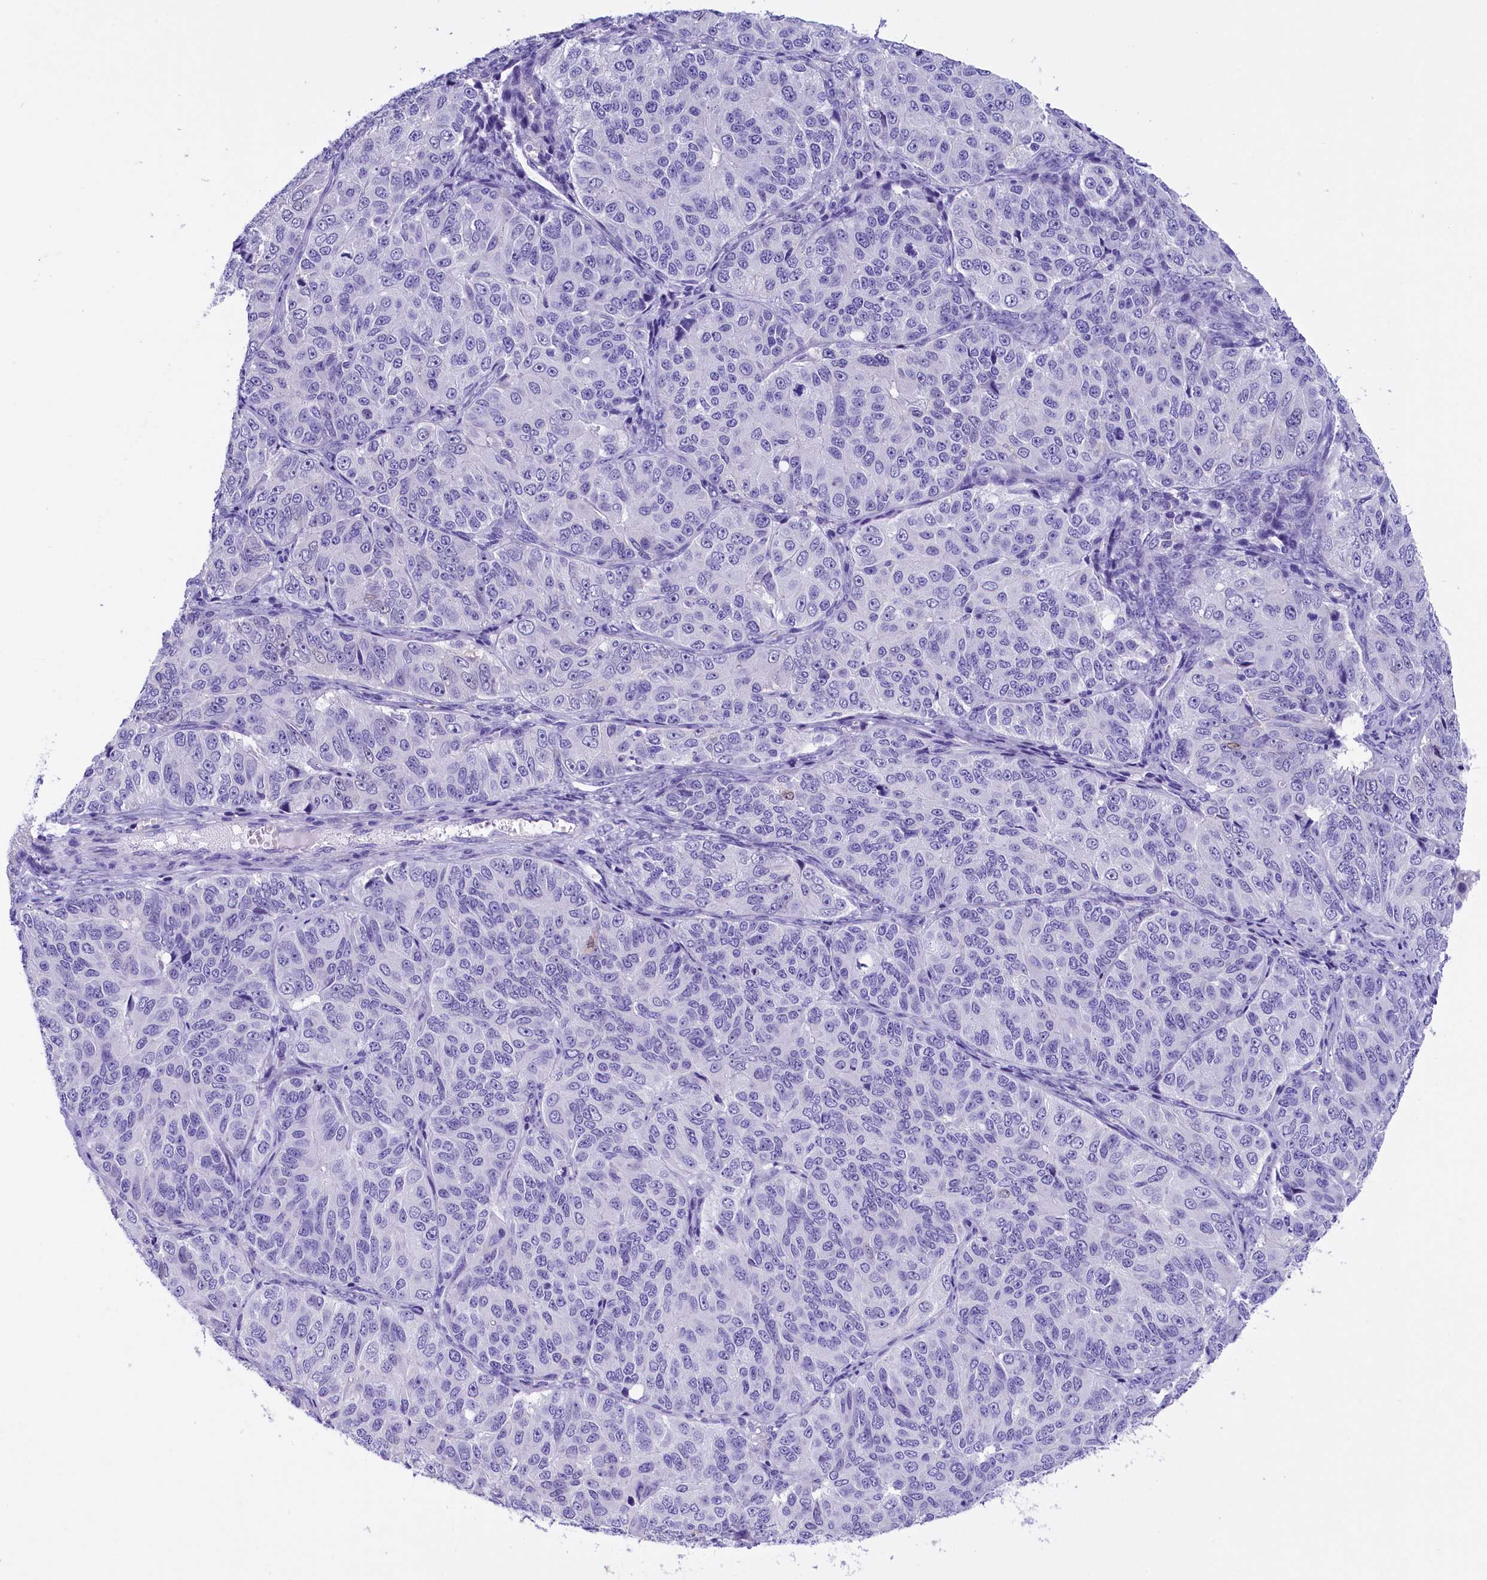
{"staining": {"intensity": "negative", "quantity": "none", "location": "none"}, "tissue": "ovarian cancer", "cell_type": "Tumor cells", "image_type": "cancer", "snomed": [{"axis": "morphology", "description": "Carcinoma, endometroid"}, {"axis": "topography", "description": "Ovary"}], "caption": "Tumor cells show no significant positivity in endometroid carcinoma (ovarian). (DAB immunohistochemistry with hematoxylin counter stain).", "gene": "CLC", "patient": {"sex": "female", "age": 51}}